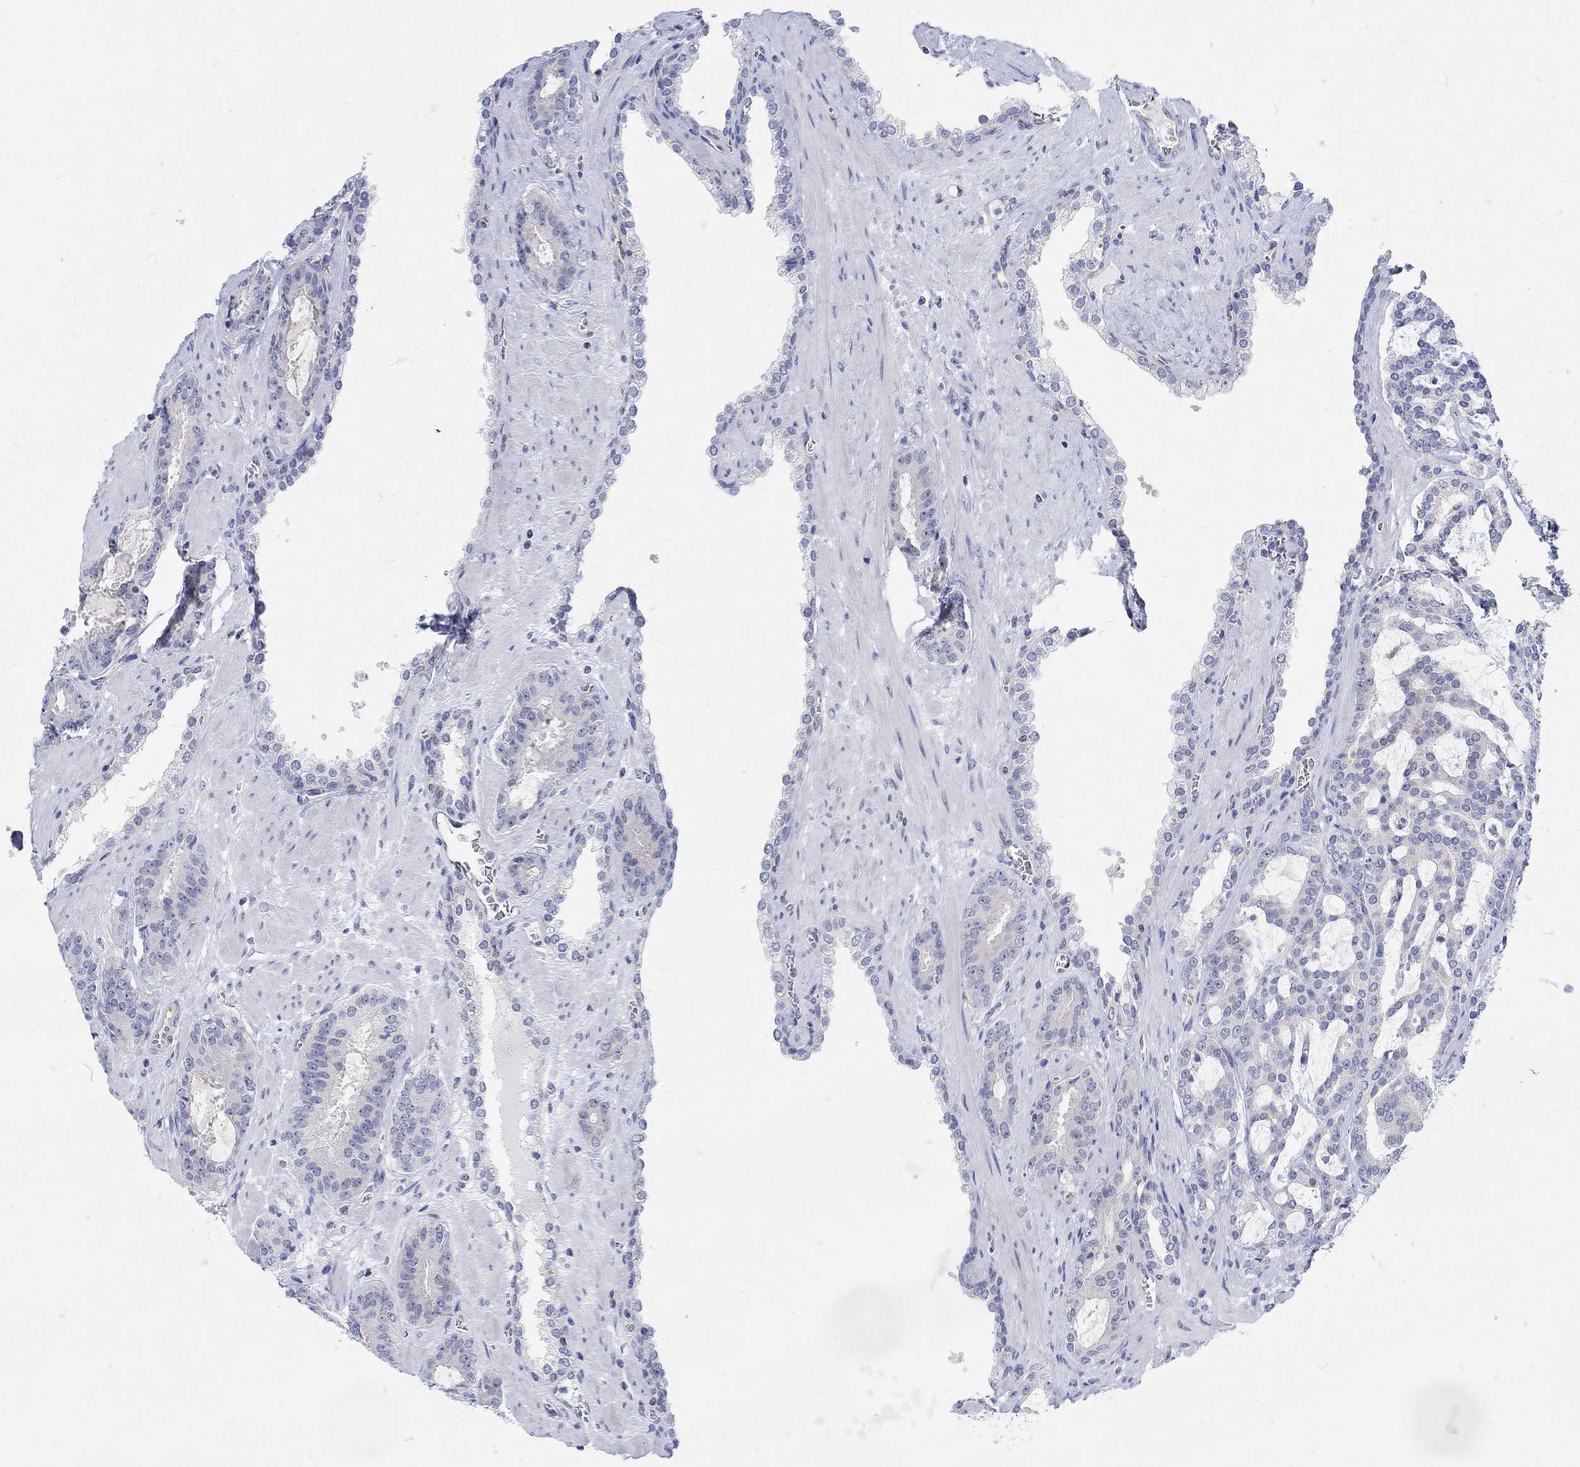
{"staining": {"intensity": "negative", "quantity": "none", "location": "none"}, "tissue": "prostate cancer", "cell_type": "Tumor cells", "image_type": "cancer", "snomed": [{"axis": "morphology", "description": "Adenocarcinoma, NOS"}, {"axis": "topography", "description": "Prostate"}], "caption": "This is an immunohistochemistry (IHC) photomicrograph of human adenocarcinoma (prostate). There is no positivity in tumor cells.", "gene": "PHF21B", "patient": {"sex": "male", "age": 67}}